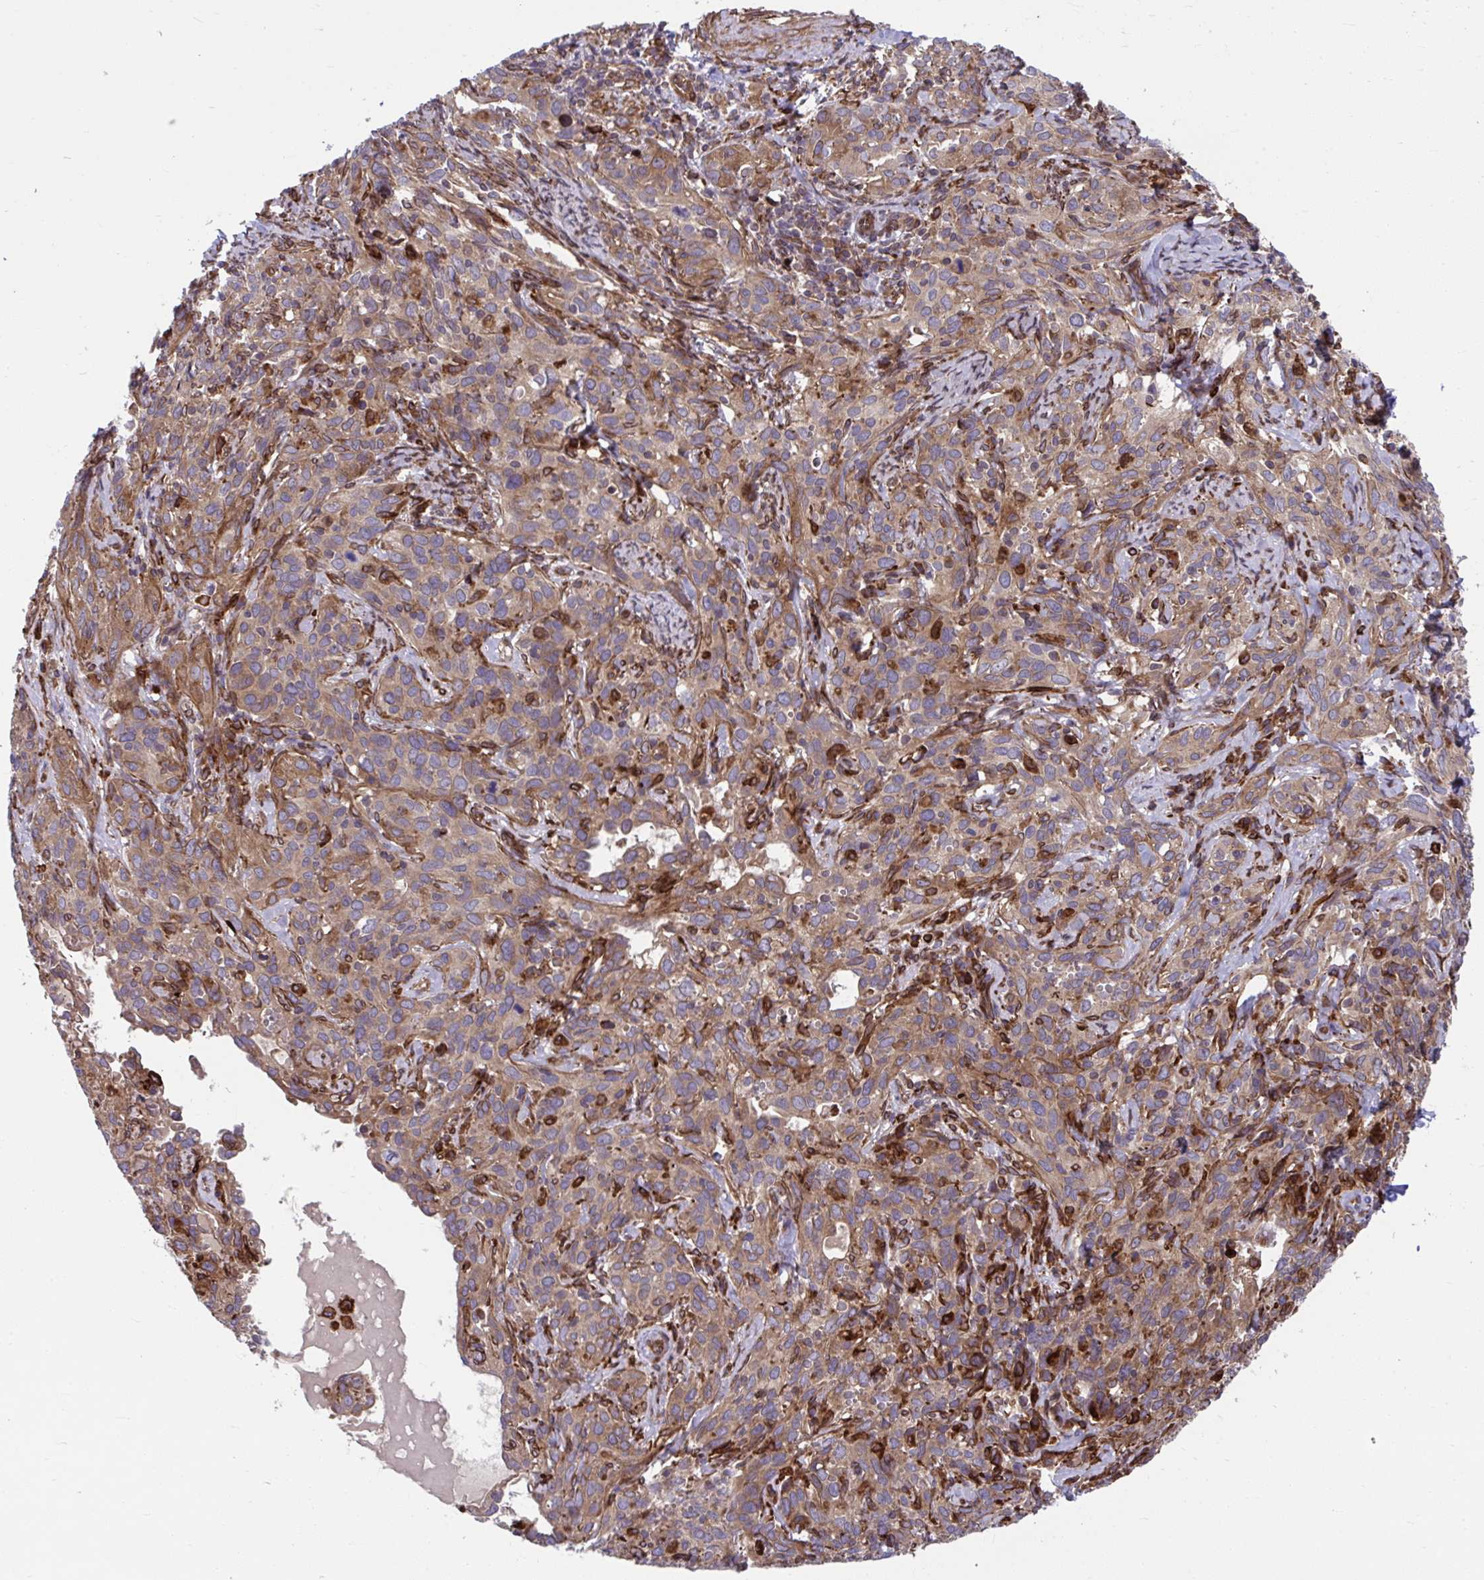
{"staining": {"intensity": "moderate", "quantity": ">75%", "location": "cytoplasmic/membranous"}, "tissue": "cervical cancer", "cell_type": "Tumor cells", "image_type": "cancer", "snomed": [{"axis": "morphology", "description": "Squamous cell carcinoma, NOS"}, {"axis": "topography", "description": "Cervix"}], "caption": "The image displays a brown stain indicating the presence of a protein in the cytoplasmic/membranous of tumor cells in cervical squamous cell carcinoma.", "gene": "STIM2", "patient": {"sex": "female", "age": 51}}